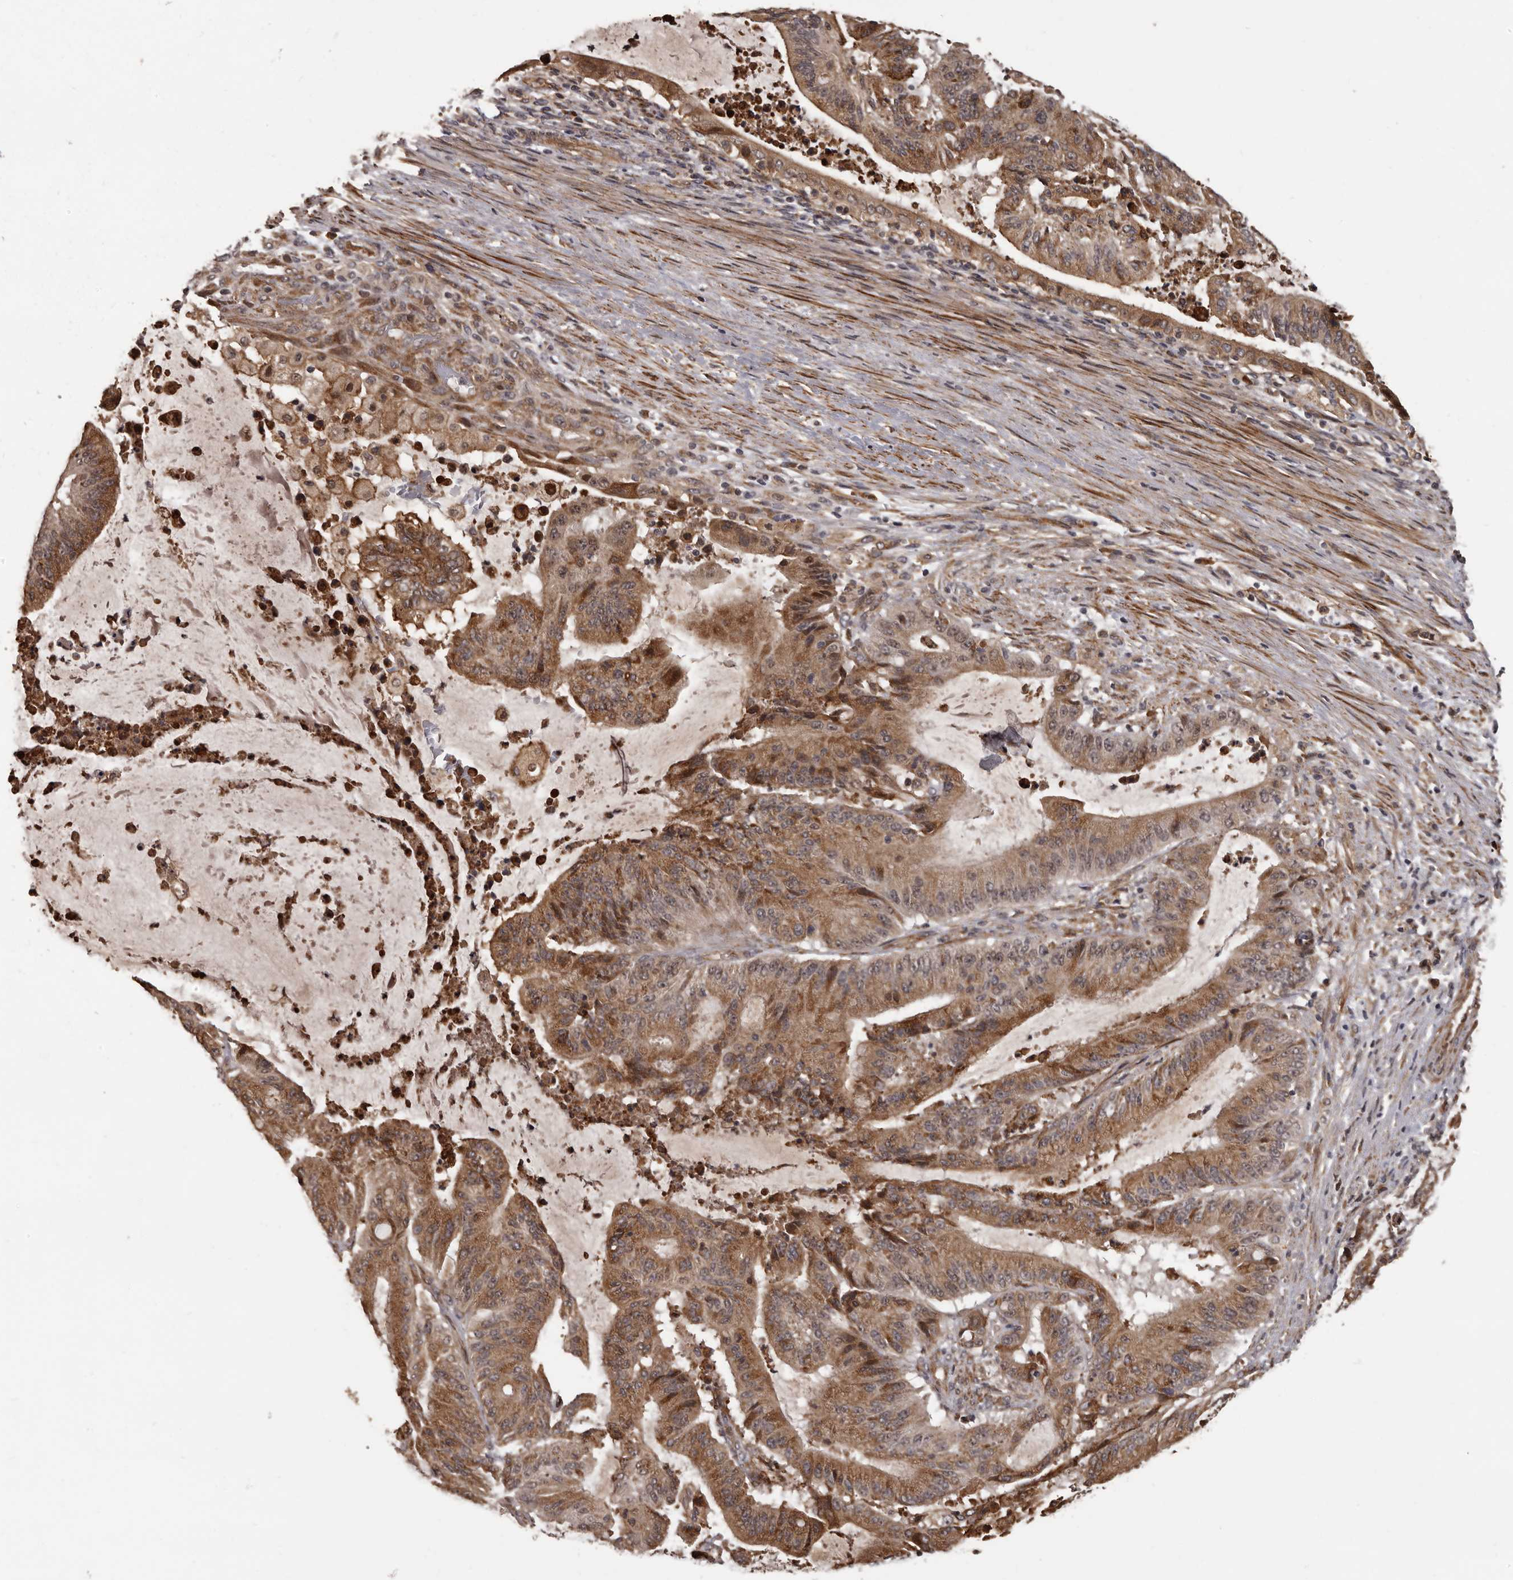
{"staining": {"intensity": "moderate", "quantity": ">75%", "location": "cytoplasmic/membranous"}, "tissue": "liver cancer", "cell_type": "Tumor cells", "image_type": "cancer", "snomed": [{"axis": "morphology", "description": "Normal tissue, NOS"}, {"axis": "morphology", "description": "Cholangiocarcinoma"}, {"axis": "topography", "description": "Liver"}, {"axis": "topography", "description": "Peripheral nerve tissue"}], "caption": "A brown stain shows moderate cytoplasmic/membranous expression of a protein in liver cholangiocarcinoma tumor cells.", "gene": "SLITRK6", "patient": {"sex": "female", "age": 73}}